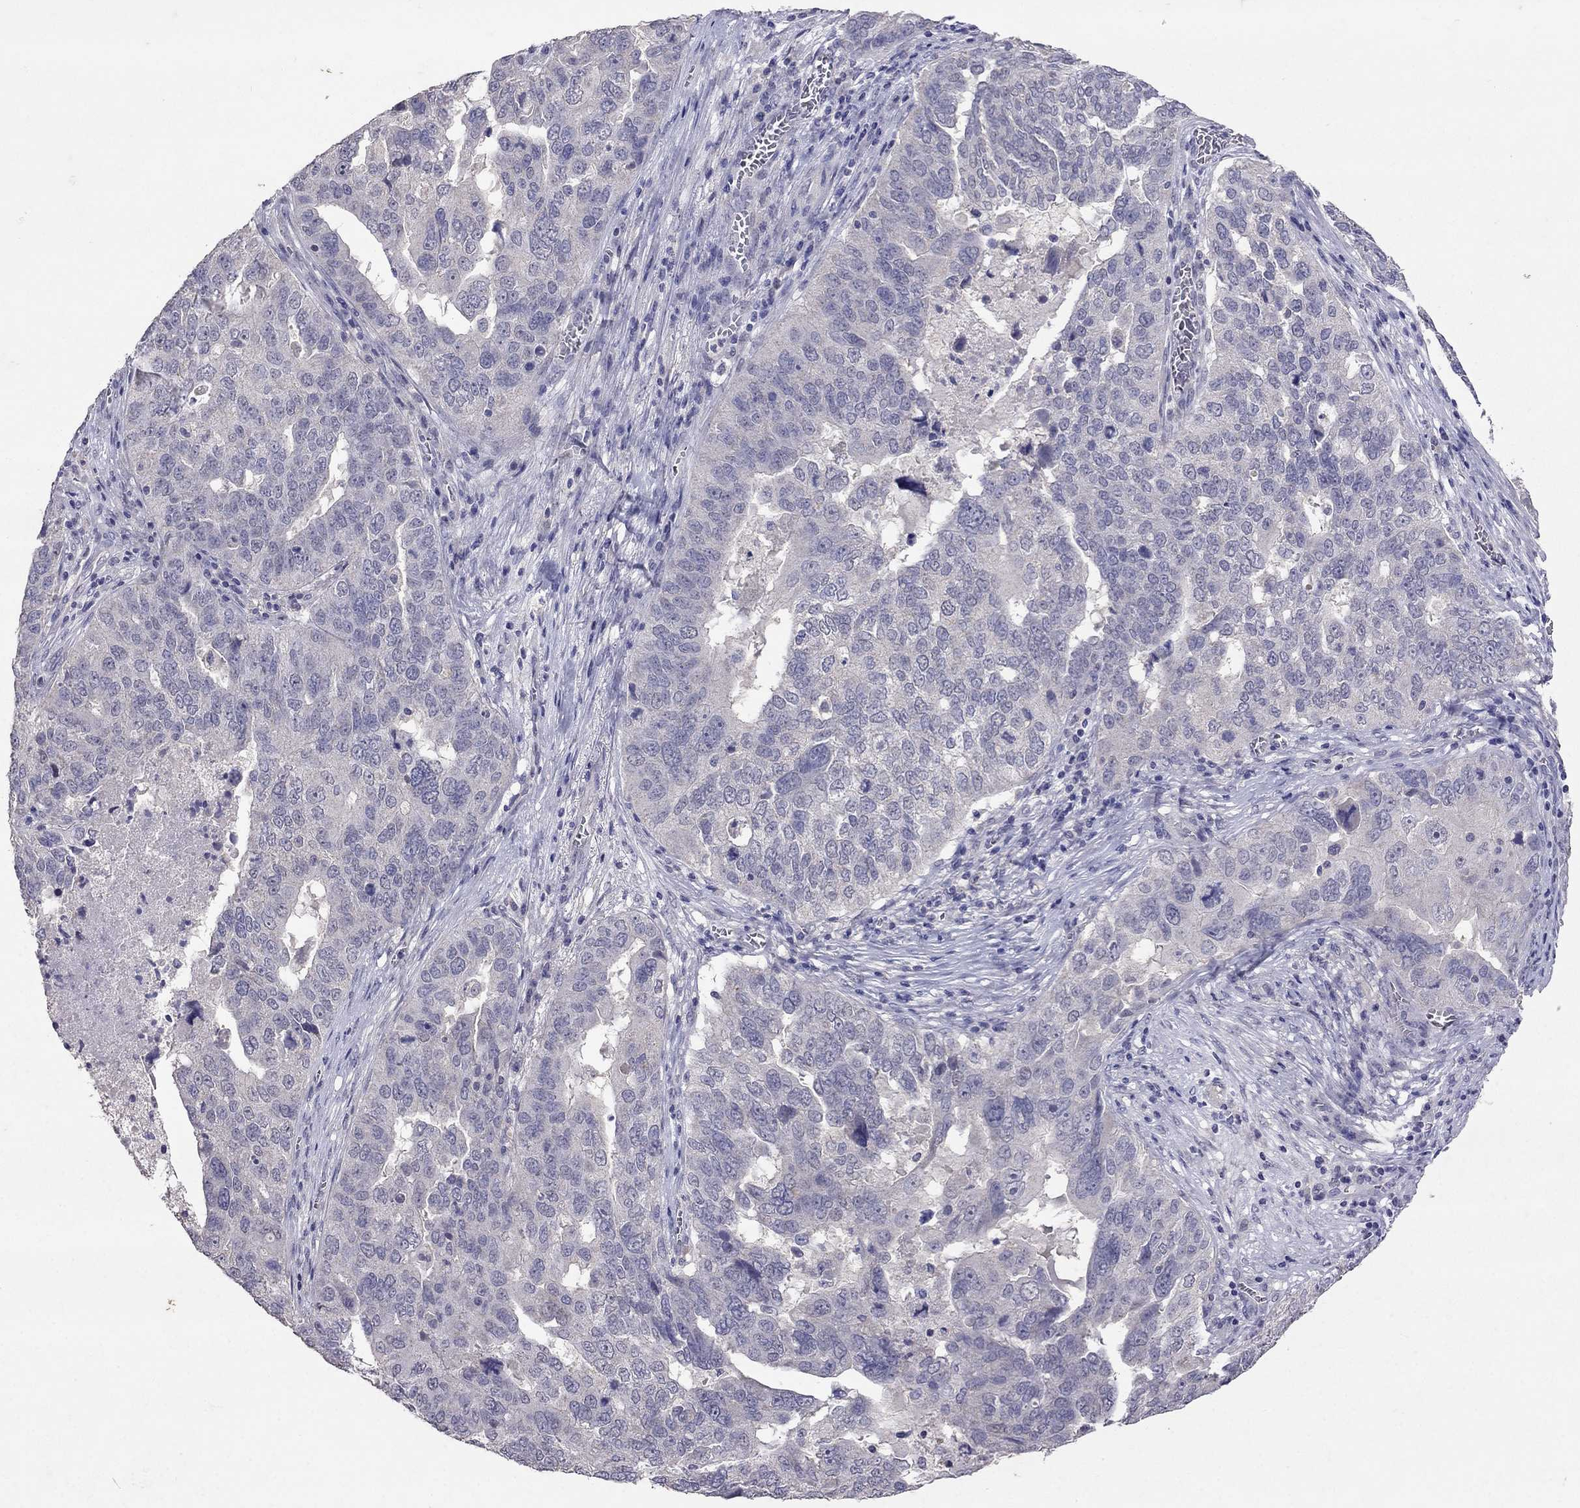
{"staining": {"intensity": "negative", "quantity": "none", "location": "none"}, "tissue": "ovarian cancer", "cell_type": "Tumor cells", "image_type": "cancer", "snomed": [{"axis": "morphology", "description": "Carcinoma, endometroid"}, {"axis": "topography", "description": "Soft tissue"}, {"axis": "topography", "description": "Ovary"}], "caption": "Immunohistochemistry photomicrograph of neoplastic tissue: human ovarian cancer stained with DAB demonstrates no significant protein expression in tumor cells.", "gene": "FST", "patient": {"sex": "female", "age": 52}}